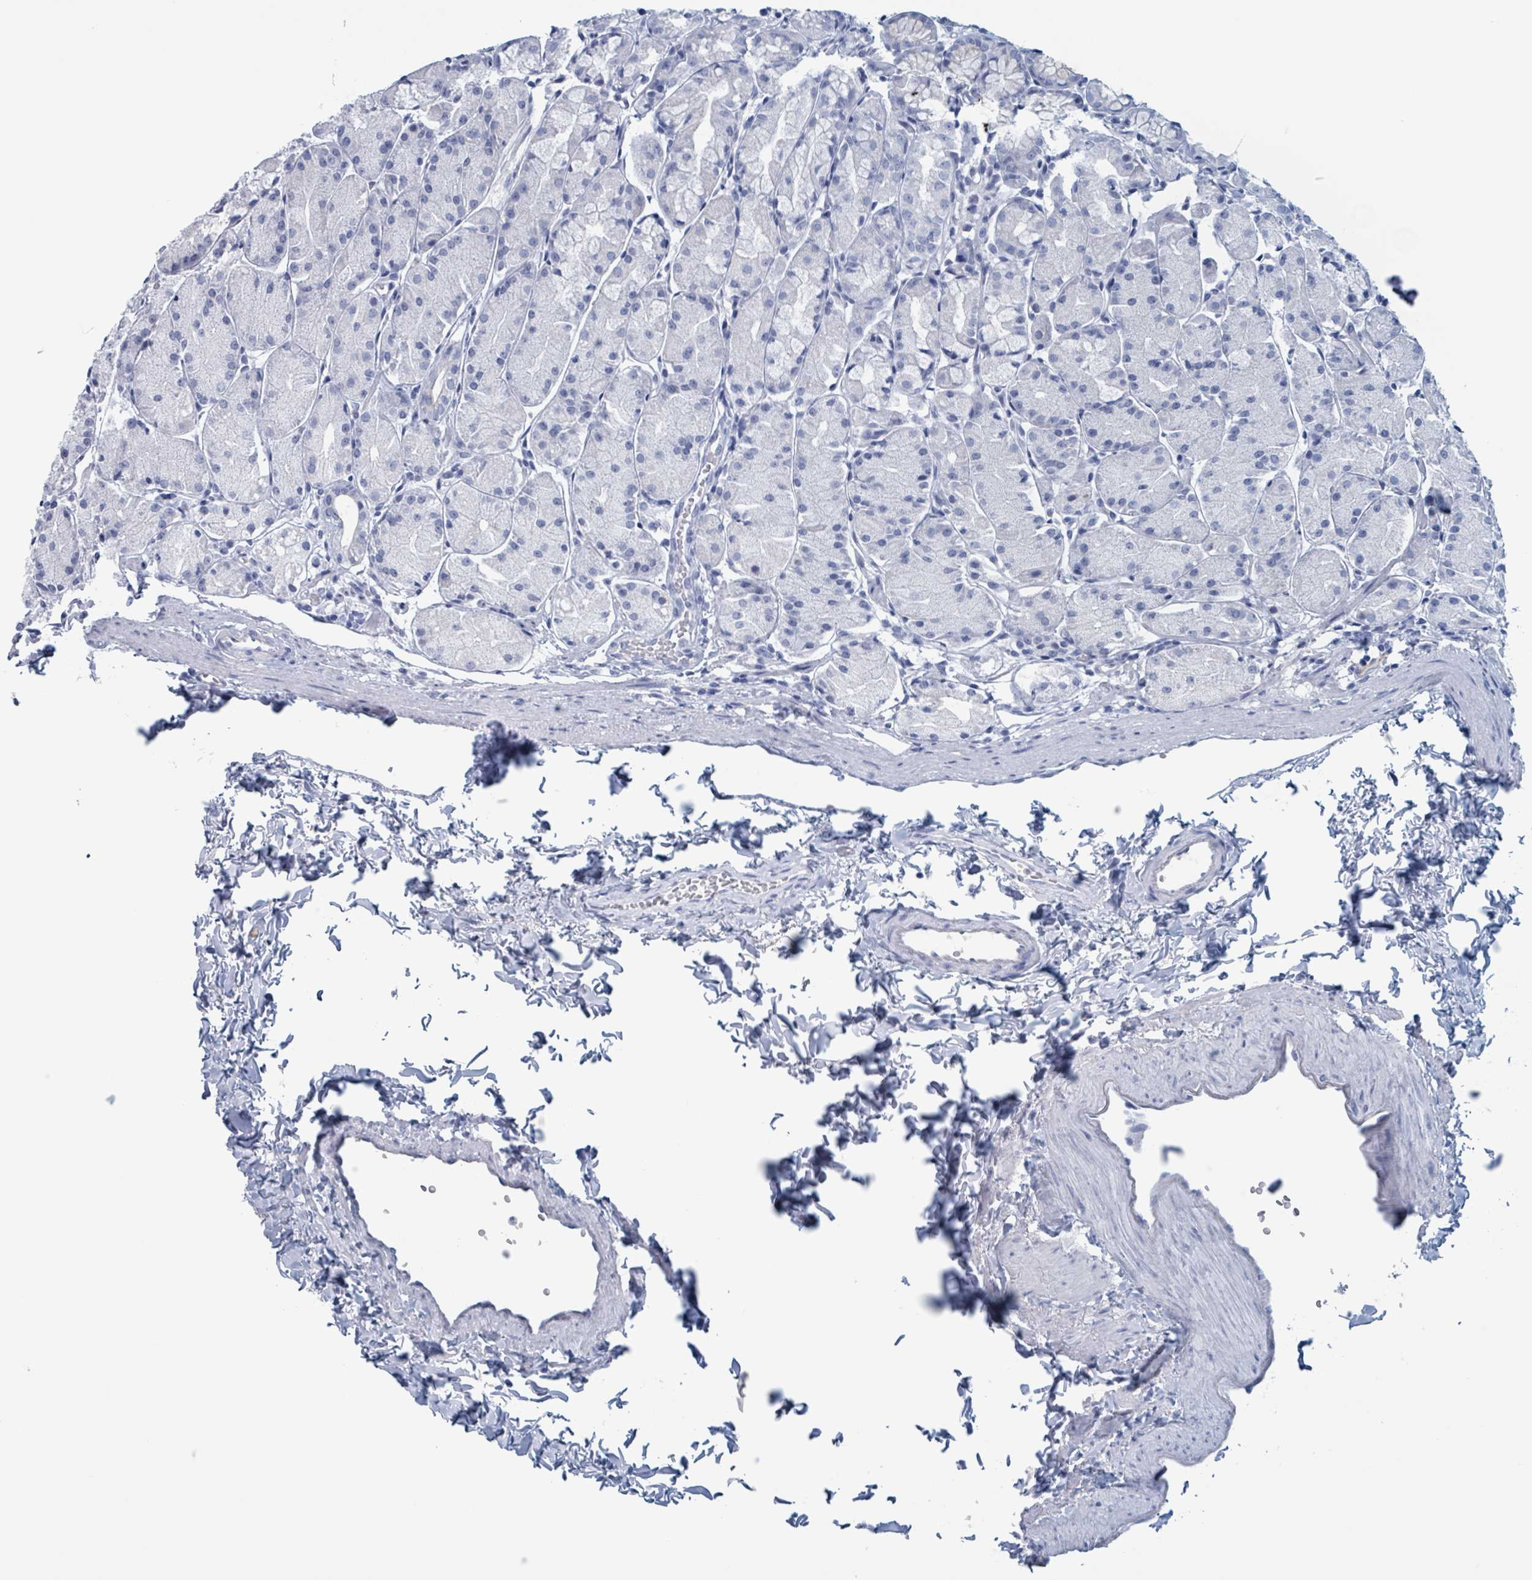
{"staining": {"intensity": "negative", "quantity": "none", "location": "none"}, "tissue": "stomach", "cell_type": "Glandular cells", "image_type": "normal", "snomed": [{"axis": "morphology", "description": "Normal tissue, NOS"}, {"axis": "topography", "description": "Stomach, upper"}], "caption": "Immunohistochemistry photomicrograph of unremarkable stomach: stomach stained with DAB exhibits no significant protein expression in glandular cells. (DAB immunohistochemistry (IHC), high magnification).", "gene": "KLK4", "patient": {"sex": "male", "age": 47}}